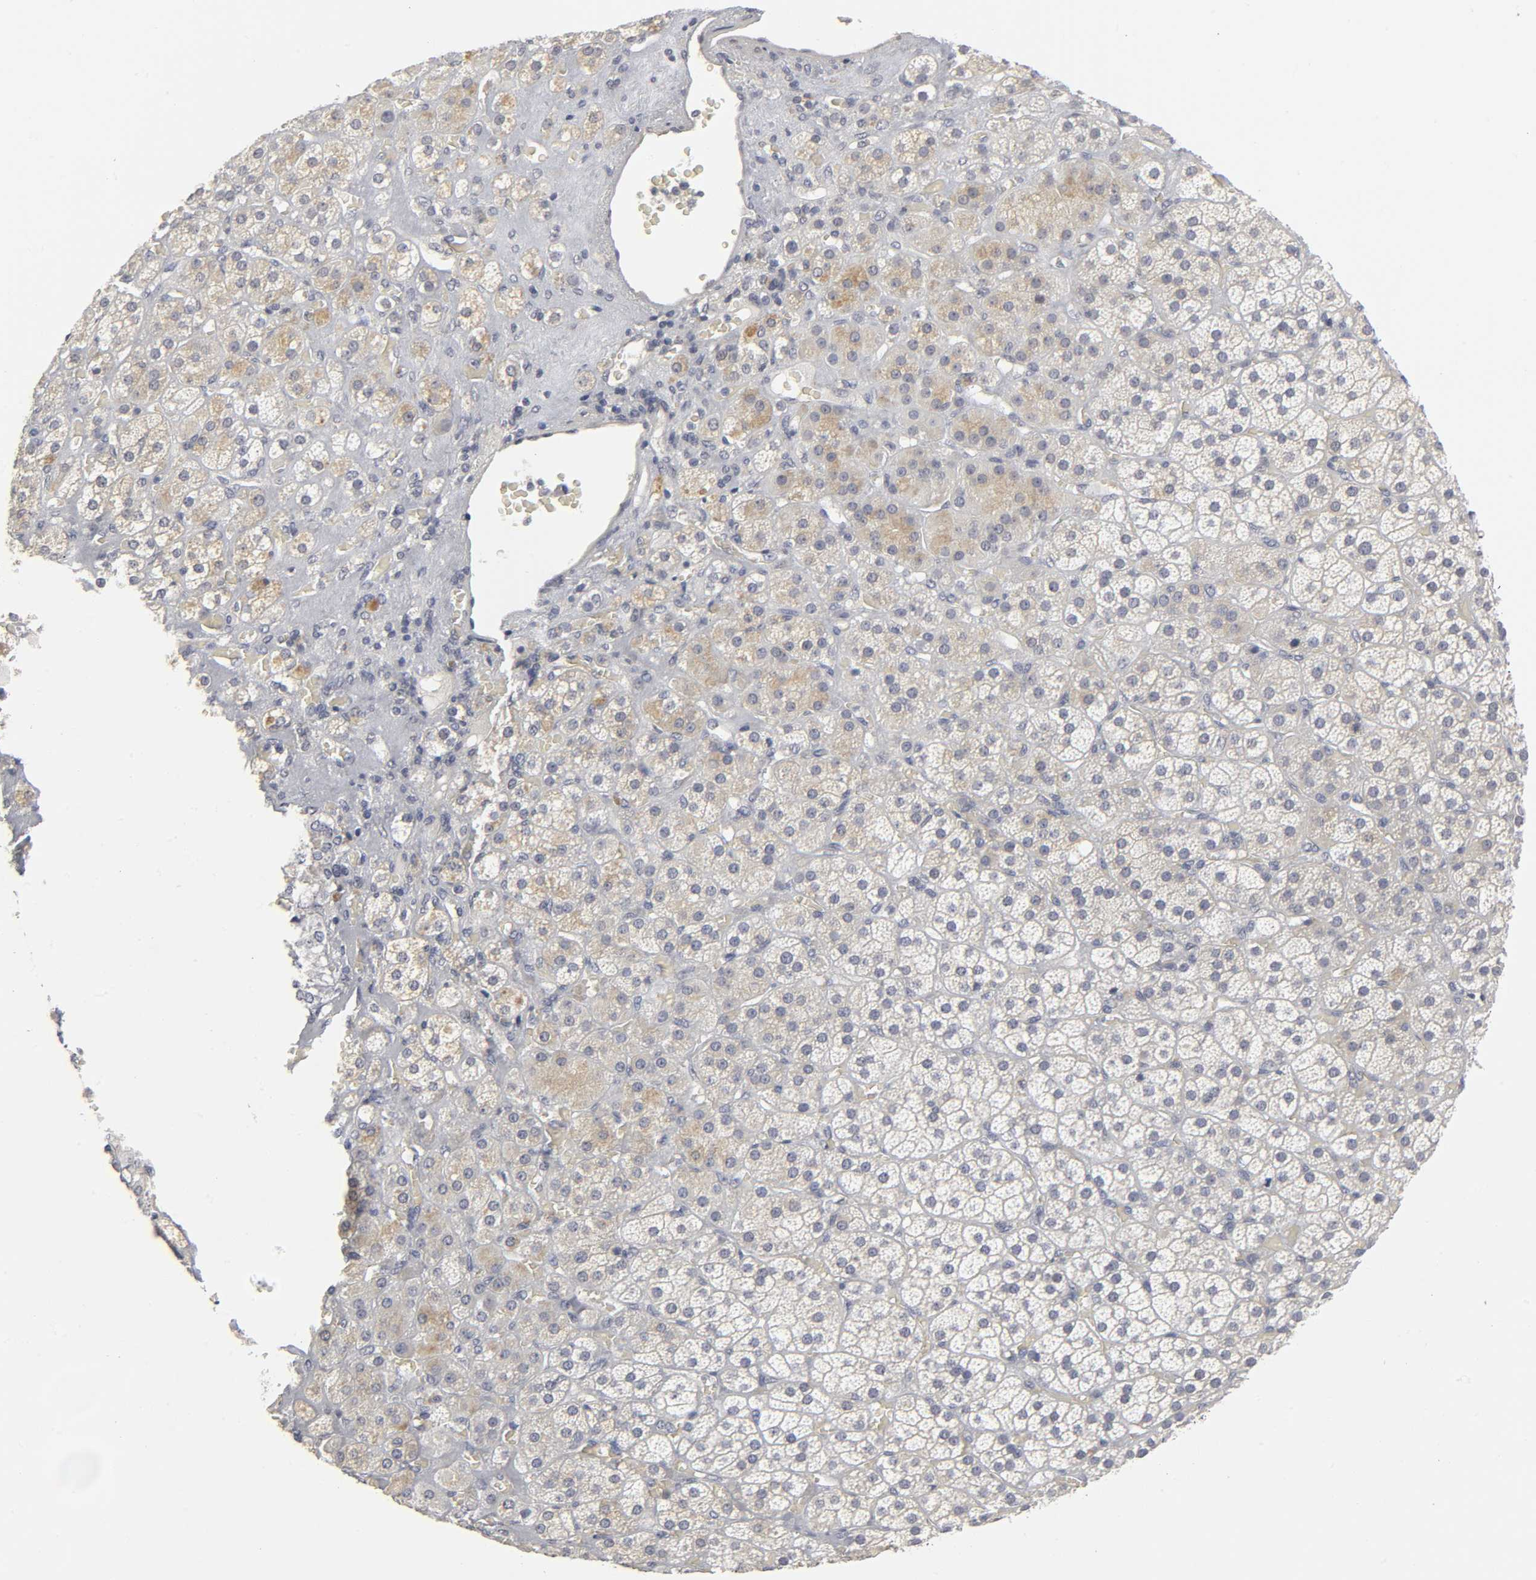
{"staining": {"intensity": "weak", "quantity": "25%-75%", "location": "cytoplasmic/membranous"}, "tissue": "adrenal gland", "cell_type": "Glandular cells", "image_type": "normal", "snomed": [{"axis": "morphology", "description": "Normal tissue, NOS"}, {"axis": "topography", "description": "Adrenal gland"}], "caption": "Benign adrenal gland reveals weak cytoplasmic/membranous positivity in approximately 25%-75% of glandular cells, visualized by immunohistochemistry.", "gene": "PDLIM3", "patient": {"sex": "female", "age": 71}}